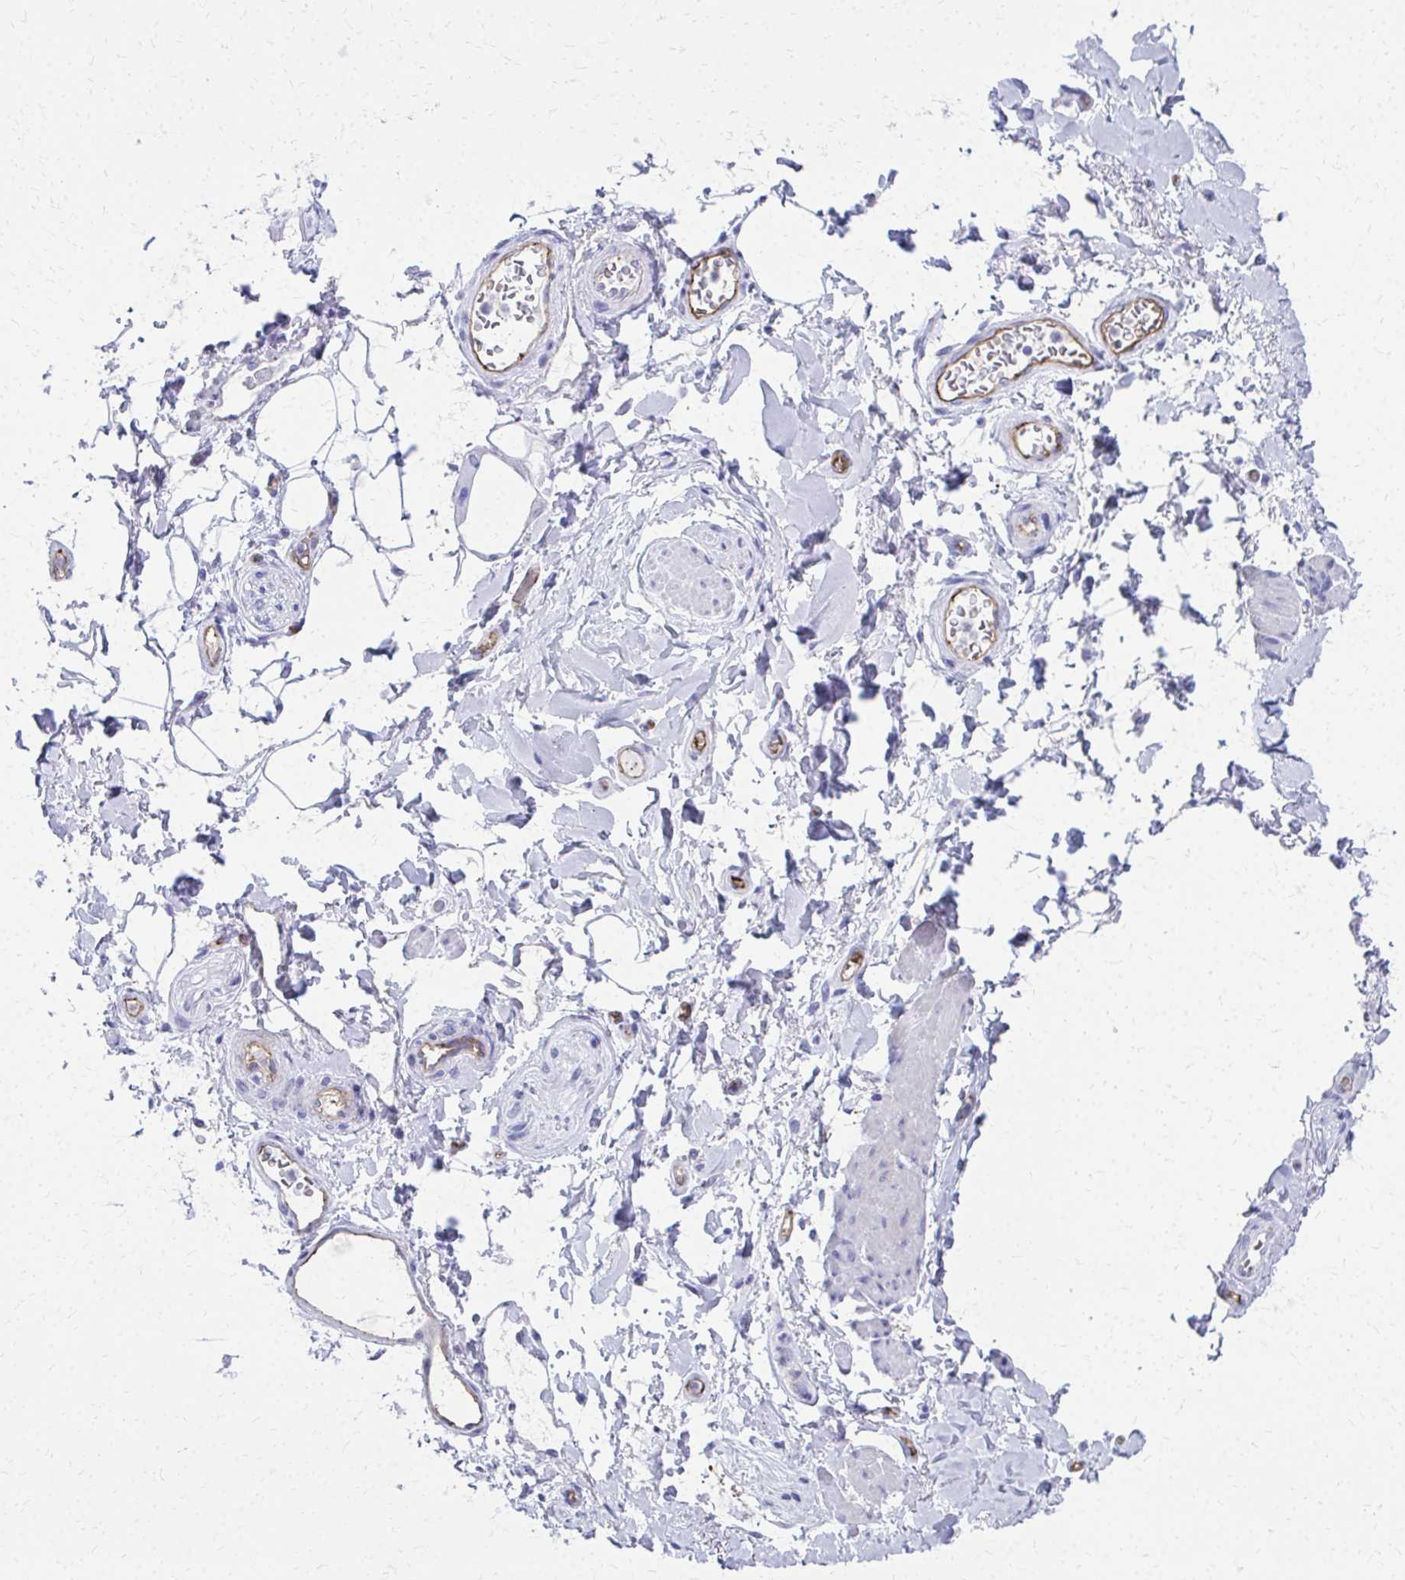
{"staining": {"intensity": "negative", "quantity": "none", "location": "none"}, "tissue": "adipose tissue", "cell_type": "Adipocytes", "image_type": "normal", "snomed": [{"axis": "morphology", "description": "Normal tissue, NOS"}, {"axis": "topography", "description": "Urinary bladder"}, {"axis": "topography", "description": "Peripheral nerve tissue"}], "caption": "High power microscopy histopathology image of an IHC histopathology image of benign adipose tissue, revealing no significant positivity in adipocytes.", "gene": "TPSG1", "patient": {"sex": "female", "age": 60}}